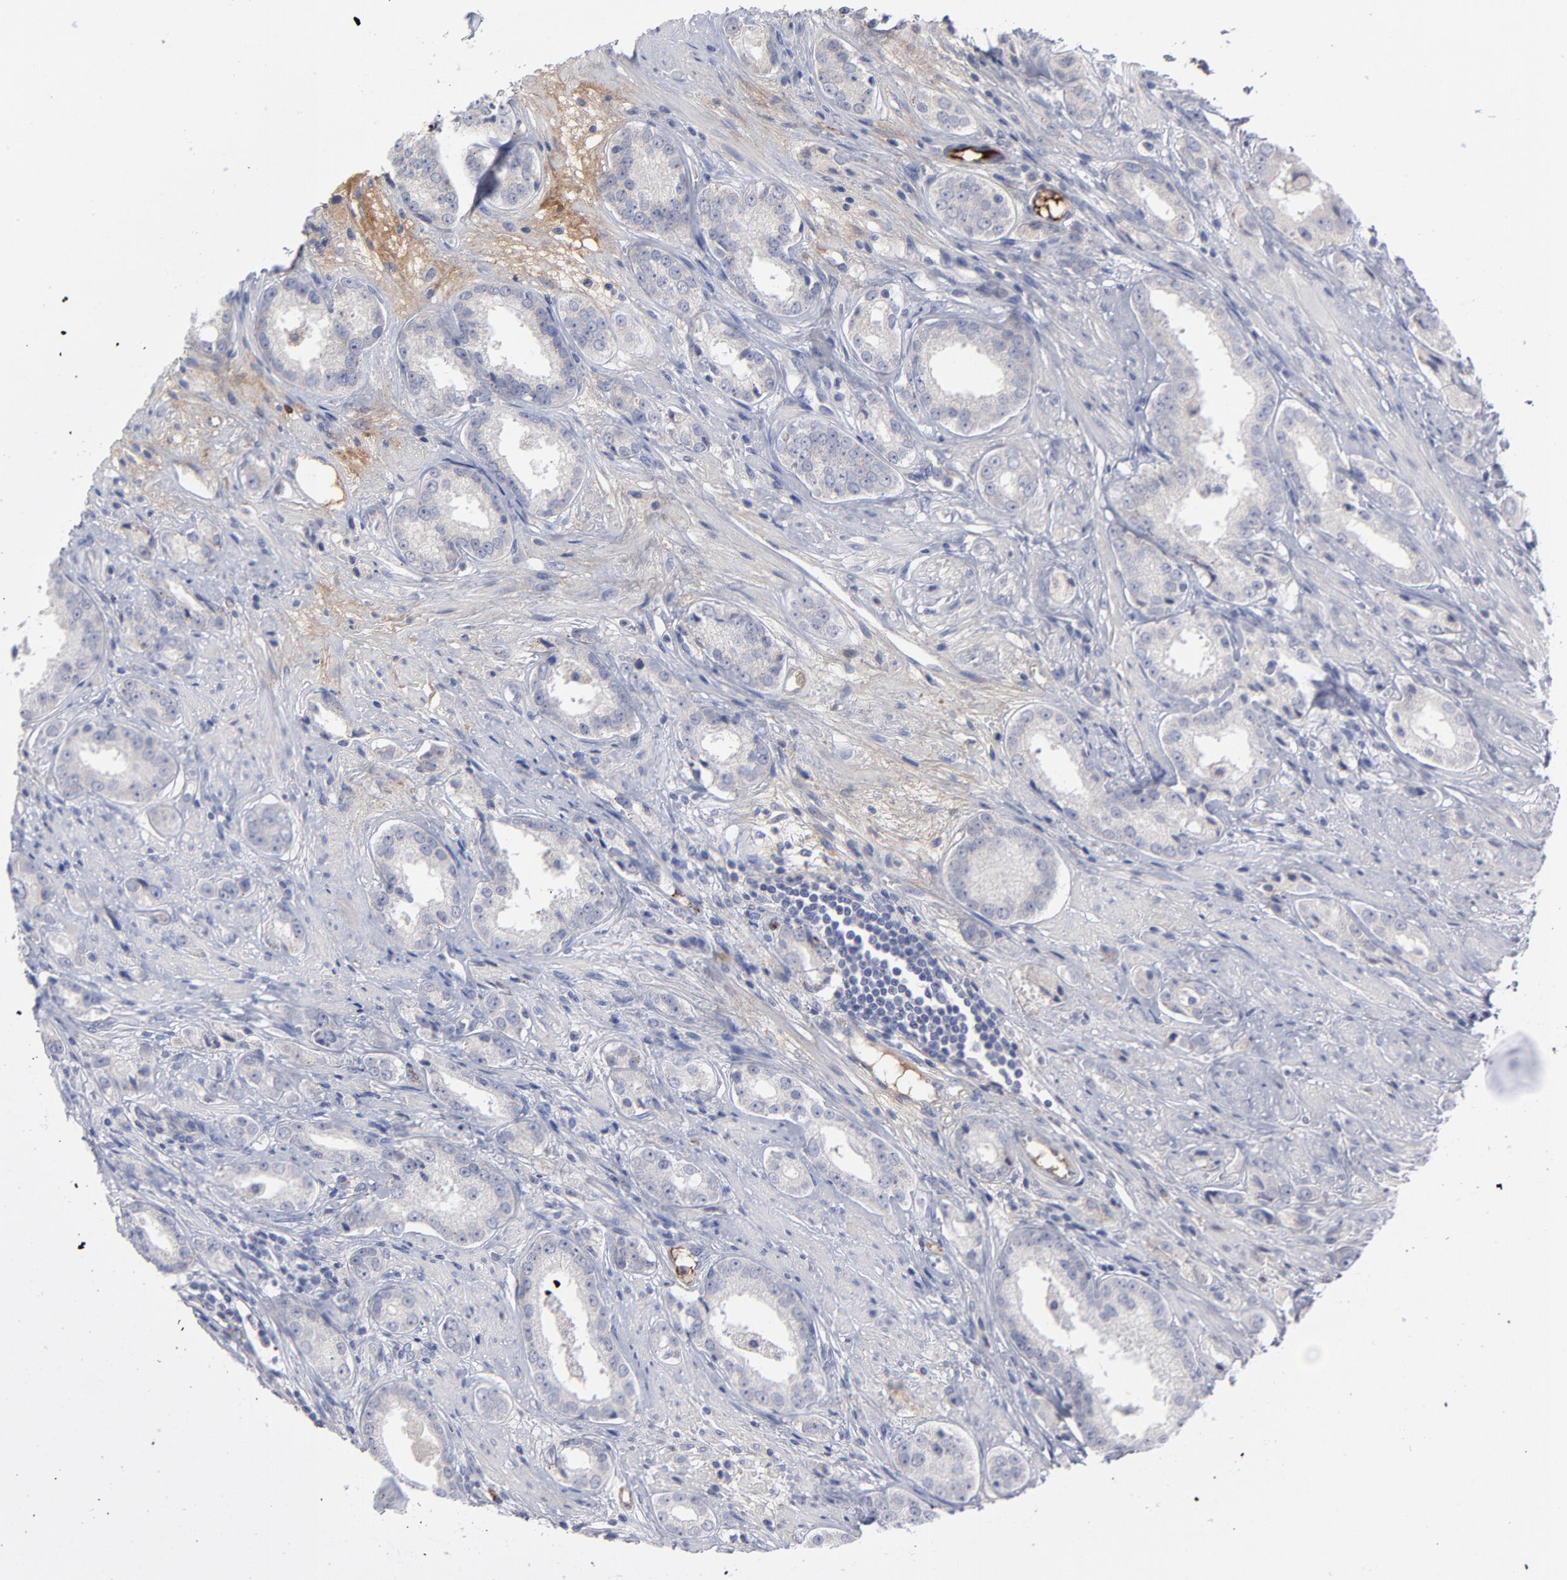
{"staining": {"intensity": "negative", "quantity": "none", "location": "none"}, "tissue": "prostate cancer", "cell_type": "Tumor cells", "image_type": "cancer", "snomed": [{"axis": "morphology", "description": "Adenocarcinoma, Medium grade"}, {"axis": "topography", "description": "Prostate"}], "caption": "IHC photomicrograph of human prostate cancer (medium-grade adenocarcinoma) stained for a protein (brown), which demonstrates no expression in tumor cells.", "gene": "CCR3", "patient": {"sex": "male", "age": 53}}